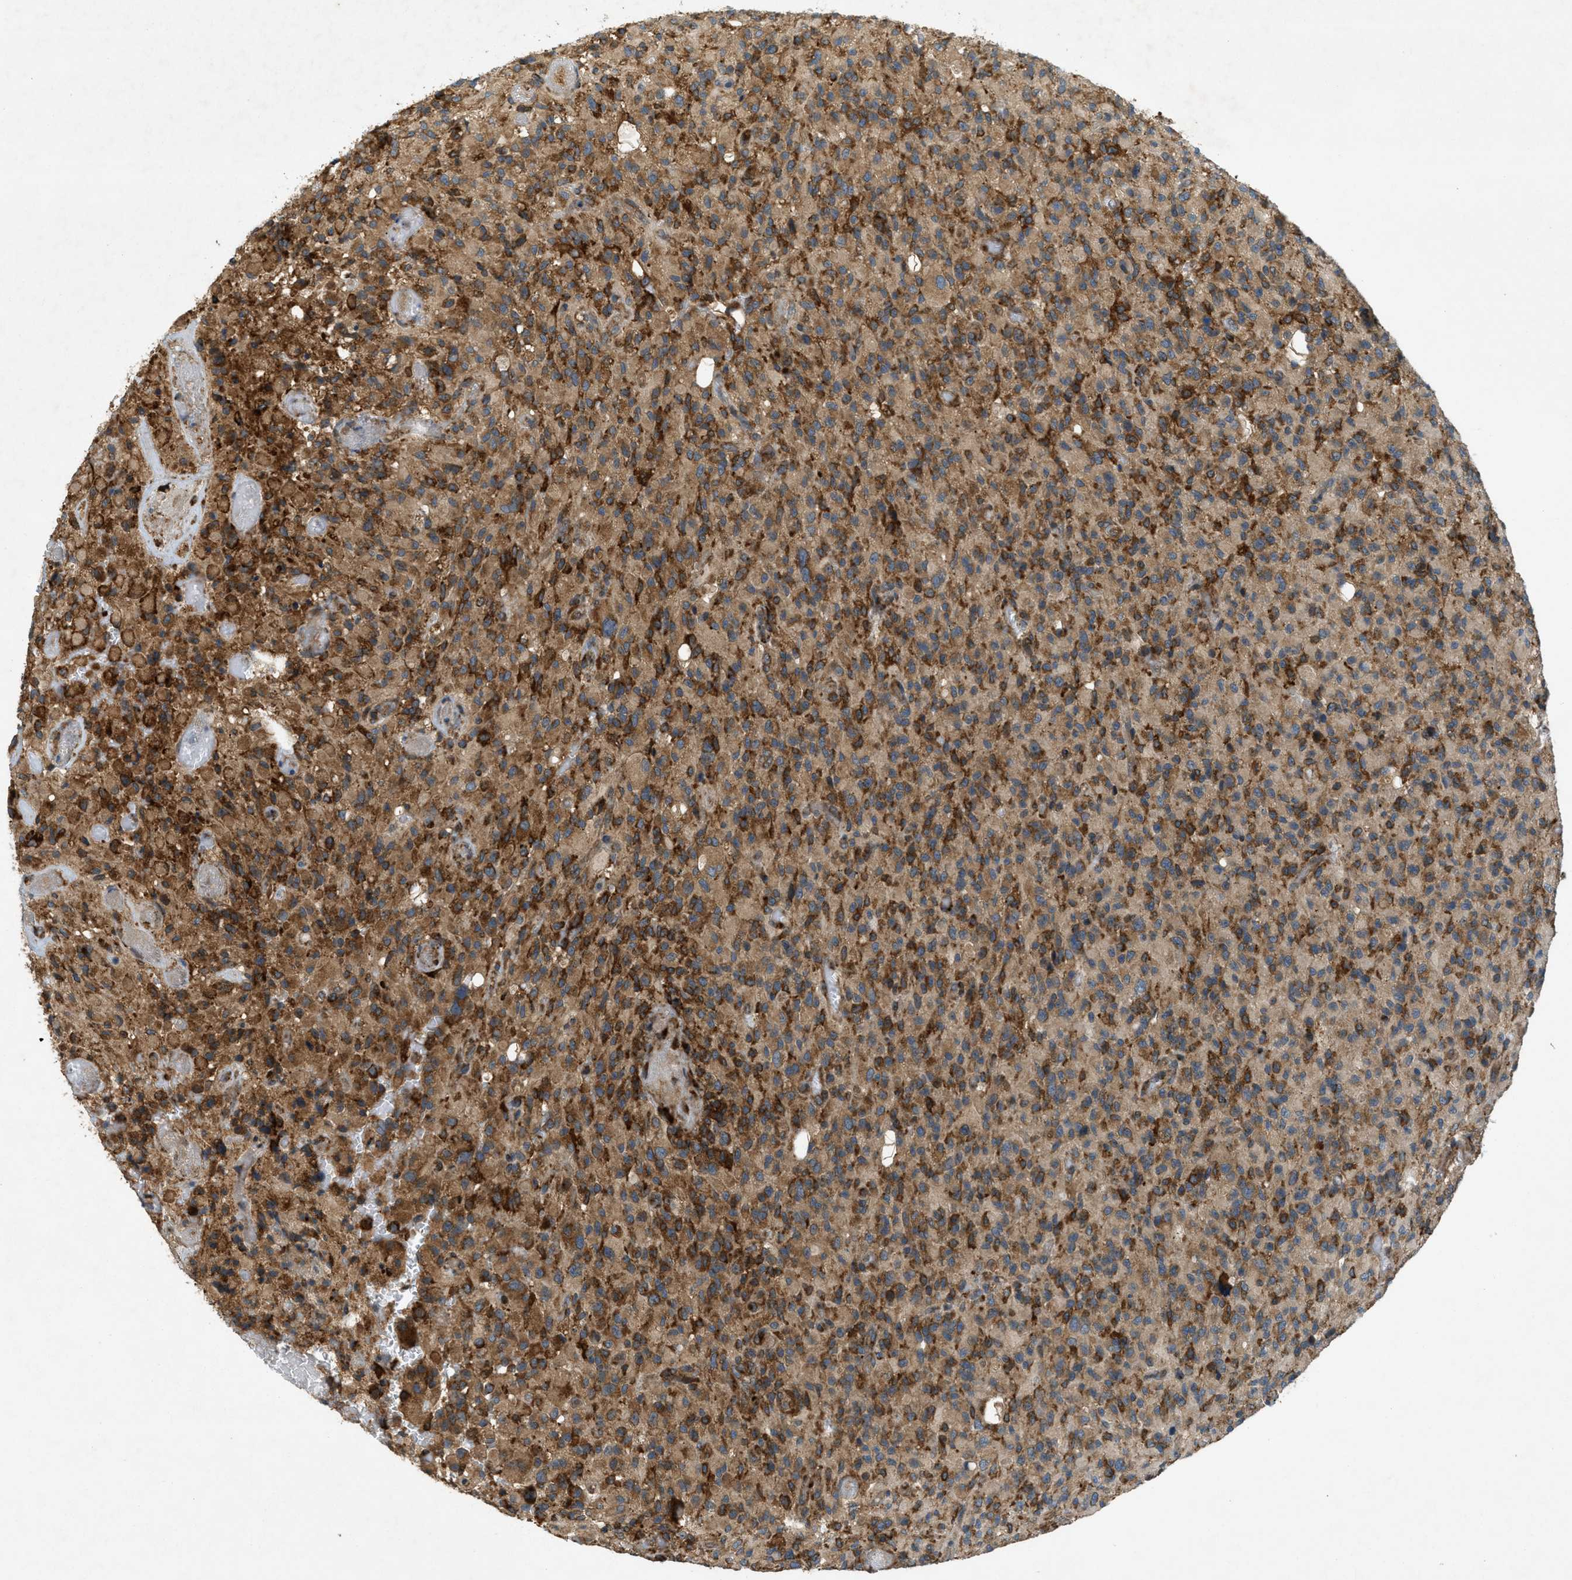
{"staining": {"intensity": "moderate", "quantity": ">75%", "location": "cytoplasmic/membranous"}, "tissue": "glioma", "cell_type": "Tumor cells", "image_type": "cancer", "snomed": [{"axis": "morphology", "description": "Glioma, malignant, High grade"}, {"axis": "topography", "description": "Brain"}], "caption": "Approximately >75% of tumor cells in glioma exhibit moderate cytoplasmic/membranous protein positivity as visualized by brown immunohistochemical staining.", "gene": "PCDH18", "patient": {"sex": "male", "age": 71}}